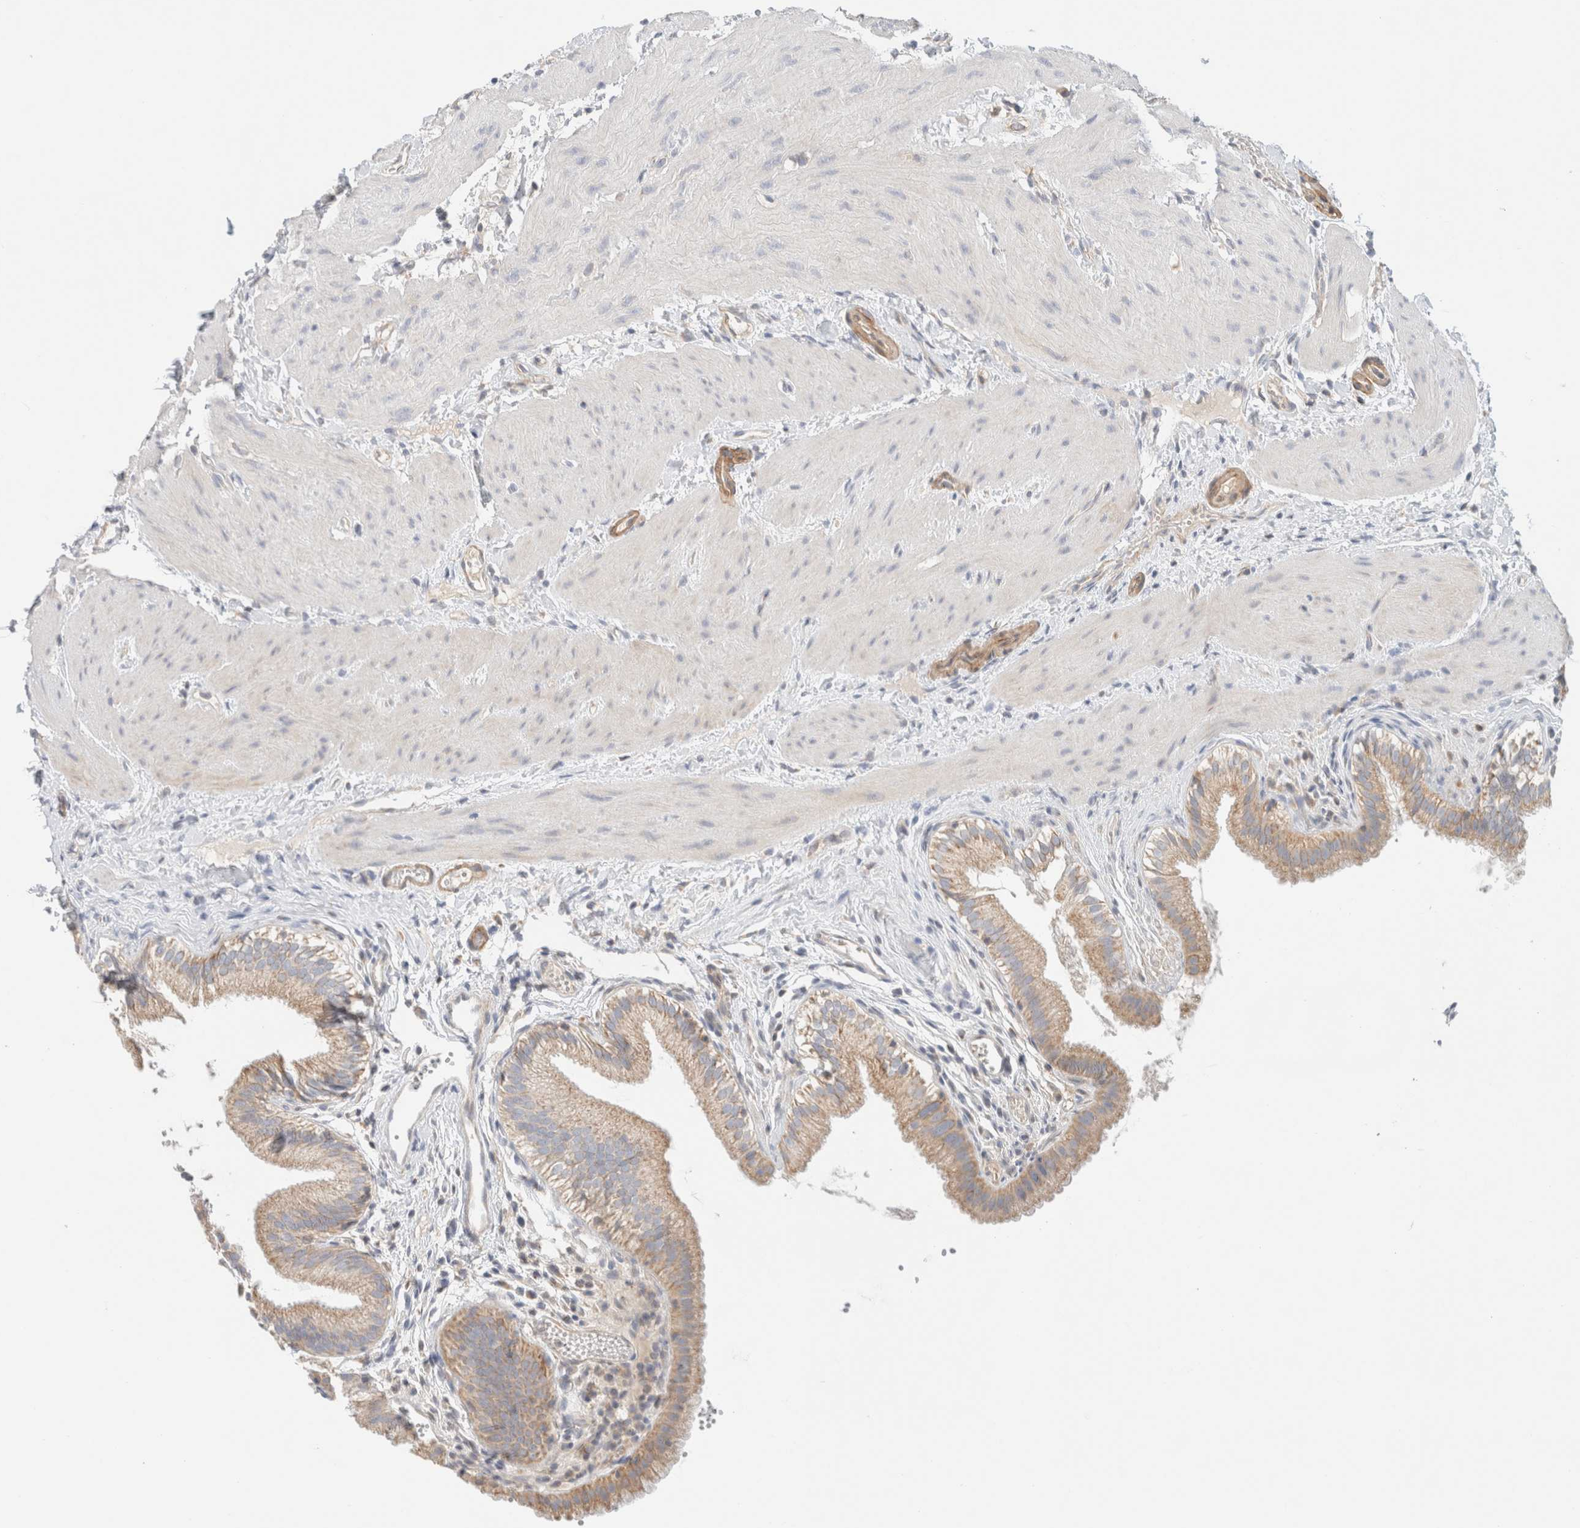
{"staining": {"intensity": "moderate", "quantity": ">75%", "location": "cytoplasmic/membranous"}, "tissue": "gallbladder", "cell_type": "Glandular cells", "image_type": "normal", "snomed": [{"axis": "morphology", "description": "Normal tissue, NOS"}, {"axis": "topography", "description": "Gallbladder"}], "caption": "A histopathology image showing moderate cytoplasmic/membranous positivity in about >75% of glandular cells in unremarkable gallbladder, as visualized by brown immunohistochemical staining.", "gene": "MRM3", "patient": {"sex": "female", "age": 26}}